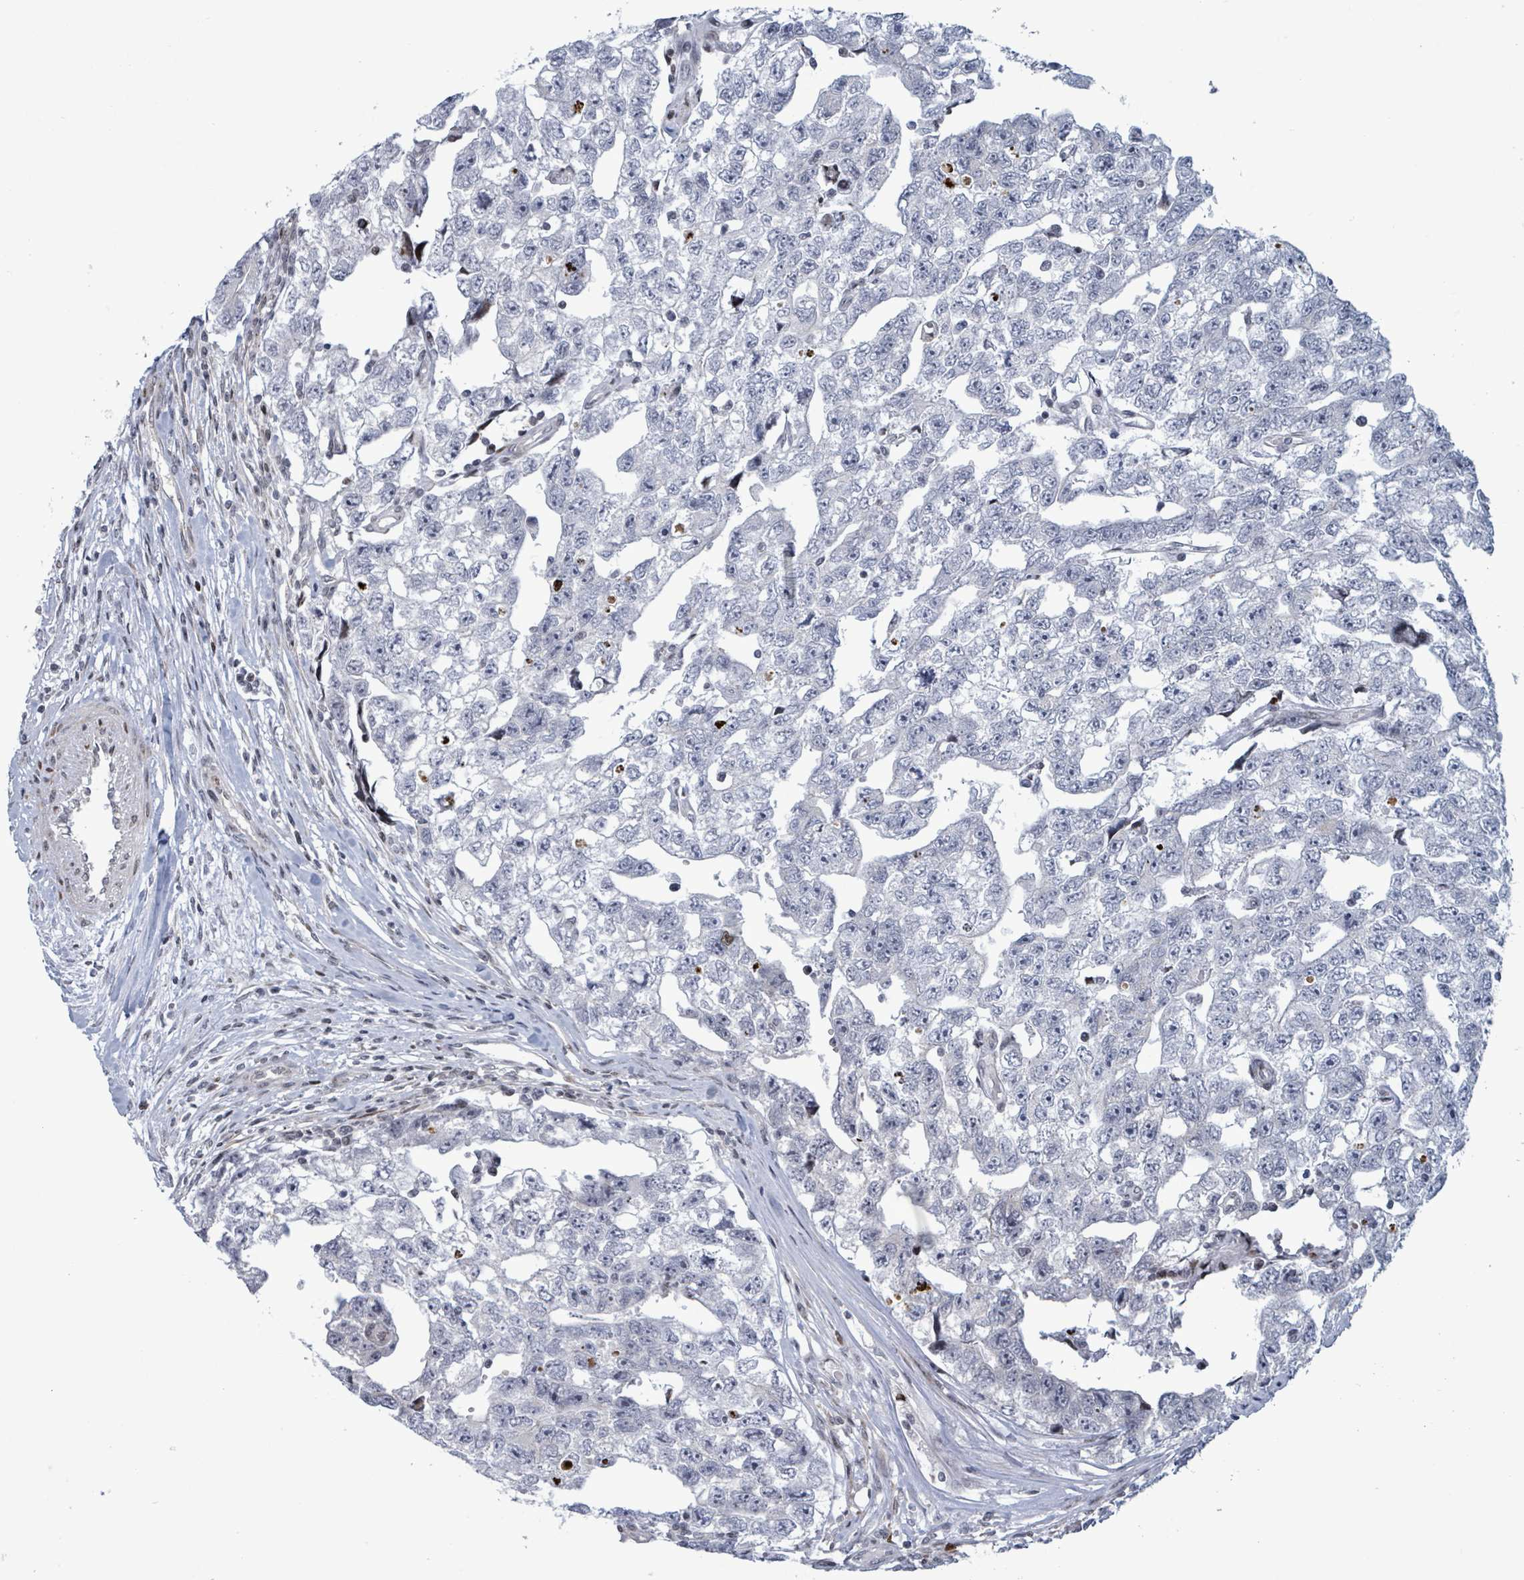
{"staining": {"intensity": "negative", "quantity": "none", "location": "none"}, "tissue": "testis cancer", "cell_type": "Tumor cells", "image_type": "cancer", "snomed": [{"axis": "morphology", "description": "Carcinoma, Embryonal, NOS"}, {"axis": "topography", "description": "Testis"}], "caption": "This is a photomicrograph of IHC staining of embryonal carcinoma (testis), which shows no expression in tumor cells.", "gene": "FNDC4", "patient": {"sex": "male", "age": 22}}